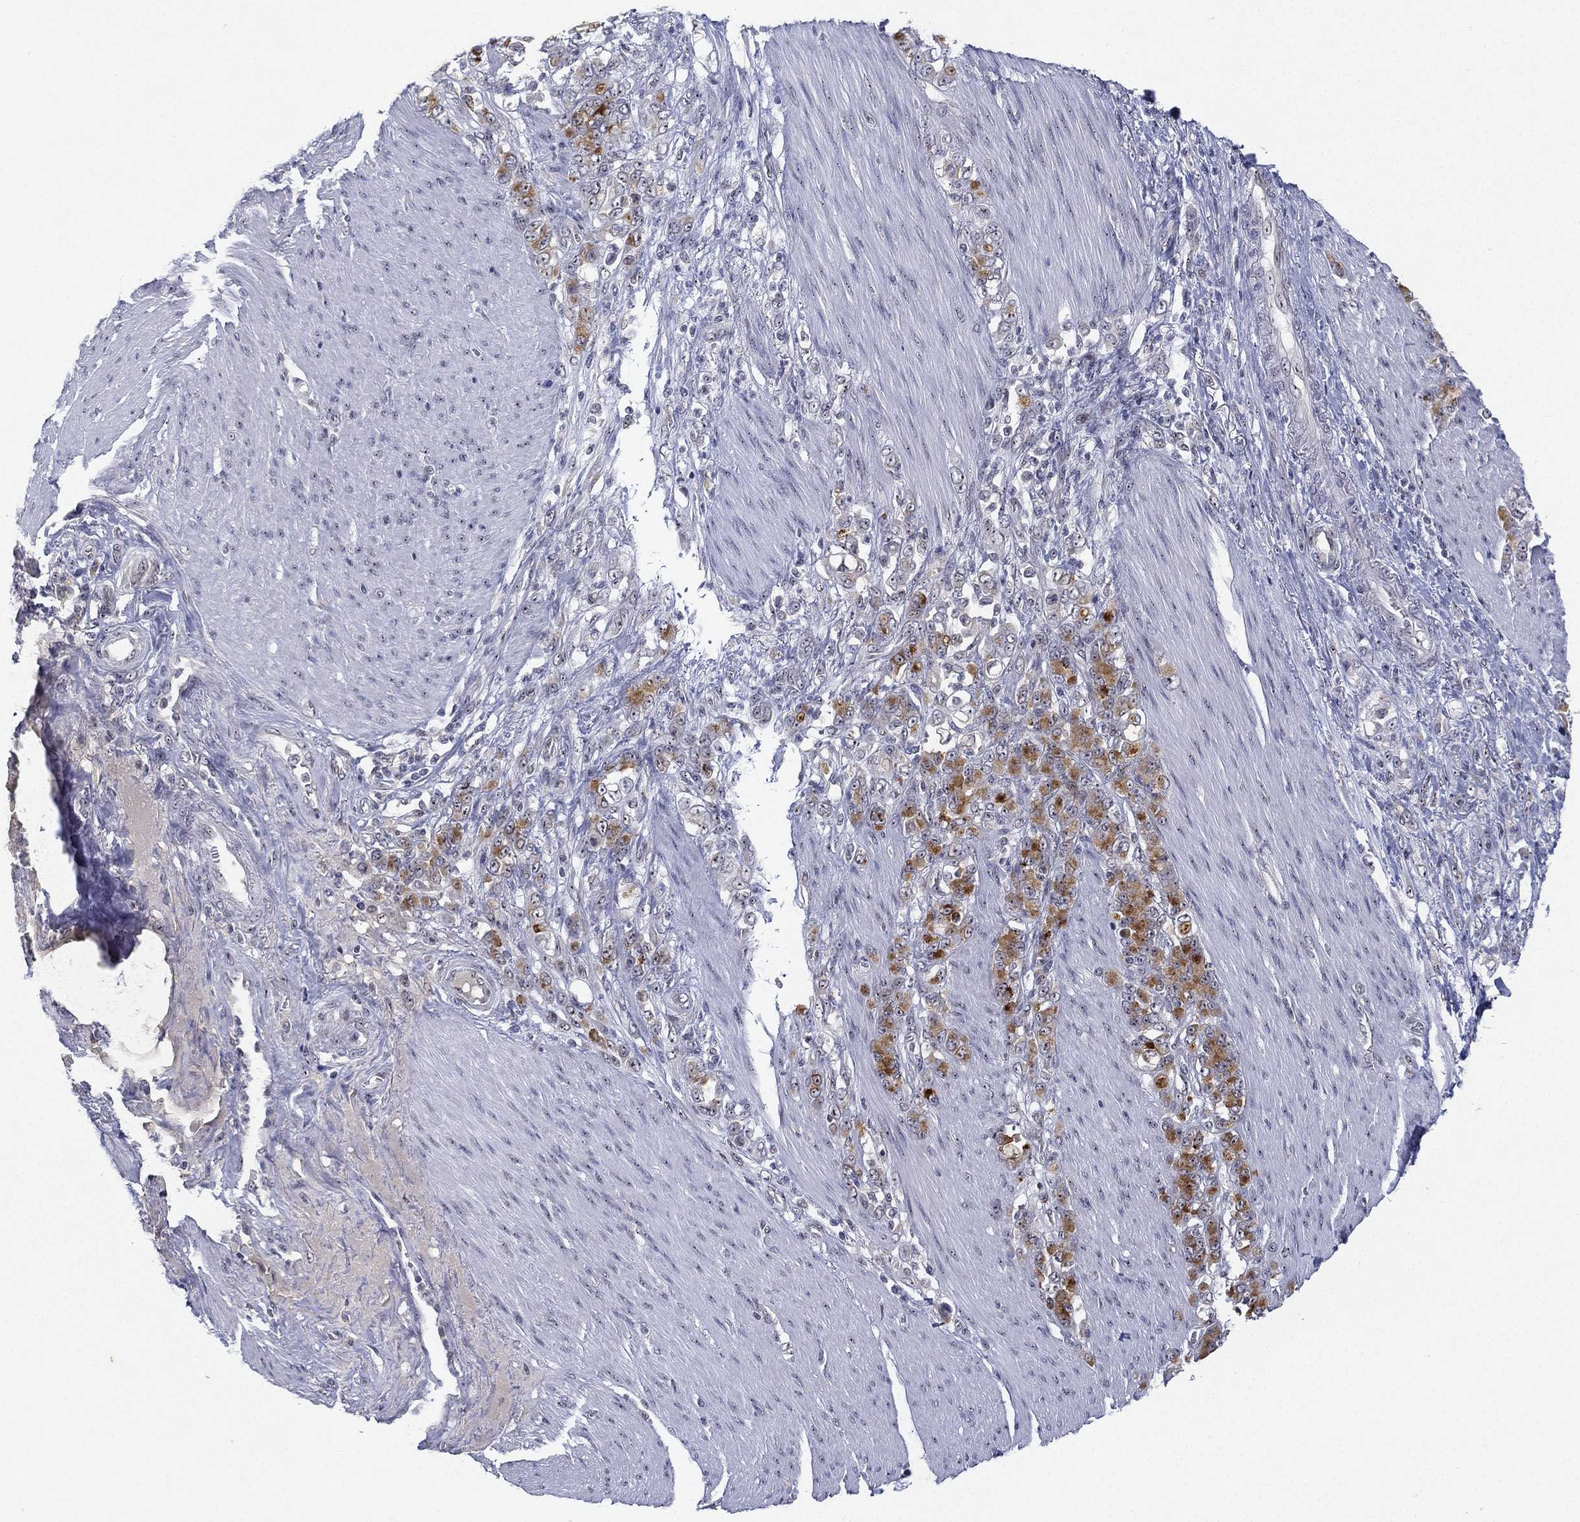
{"staining": {"intensity": "moderate", "quantity": "<25%", "location": "cytoplasmic/membranous"}, "tissue": "stomach cancer", "cell_type": "Tumor cells", "image_type": "cancer", "snomed": [{"axis": "morphology", "description": "Adenocarcinoma, NOS"}, {"axis": "topography", "description": "Stomach"}], "caption": "Protein staining exhibits moderate cytoplasmic/membranous expression in about <25% of tumor cells in adenocarcinoma (stomach).", "gene": "MS4A8", "patient": {"sex": "female", "age": 79}}